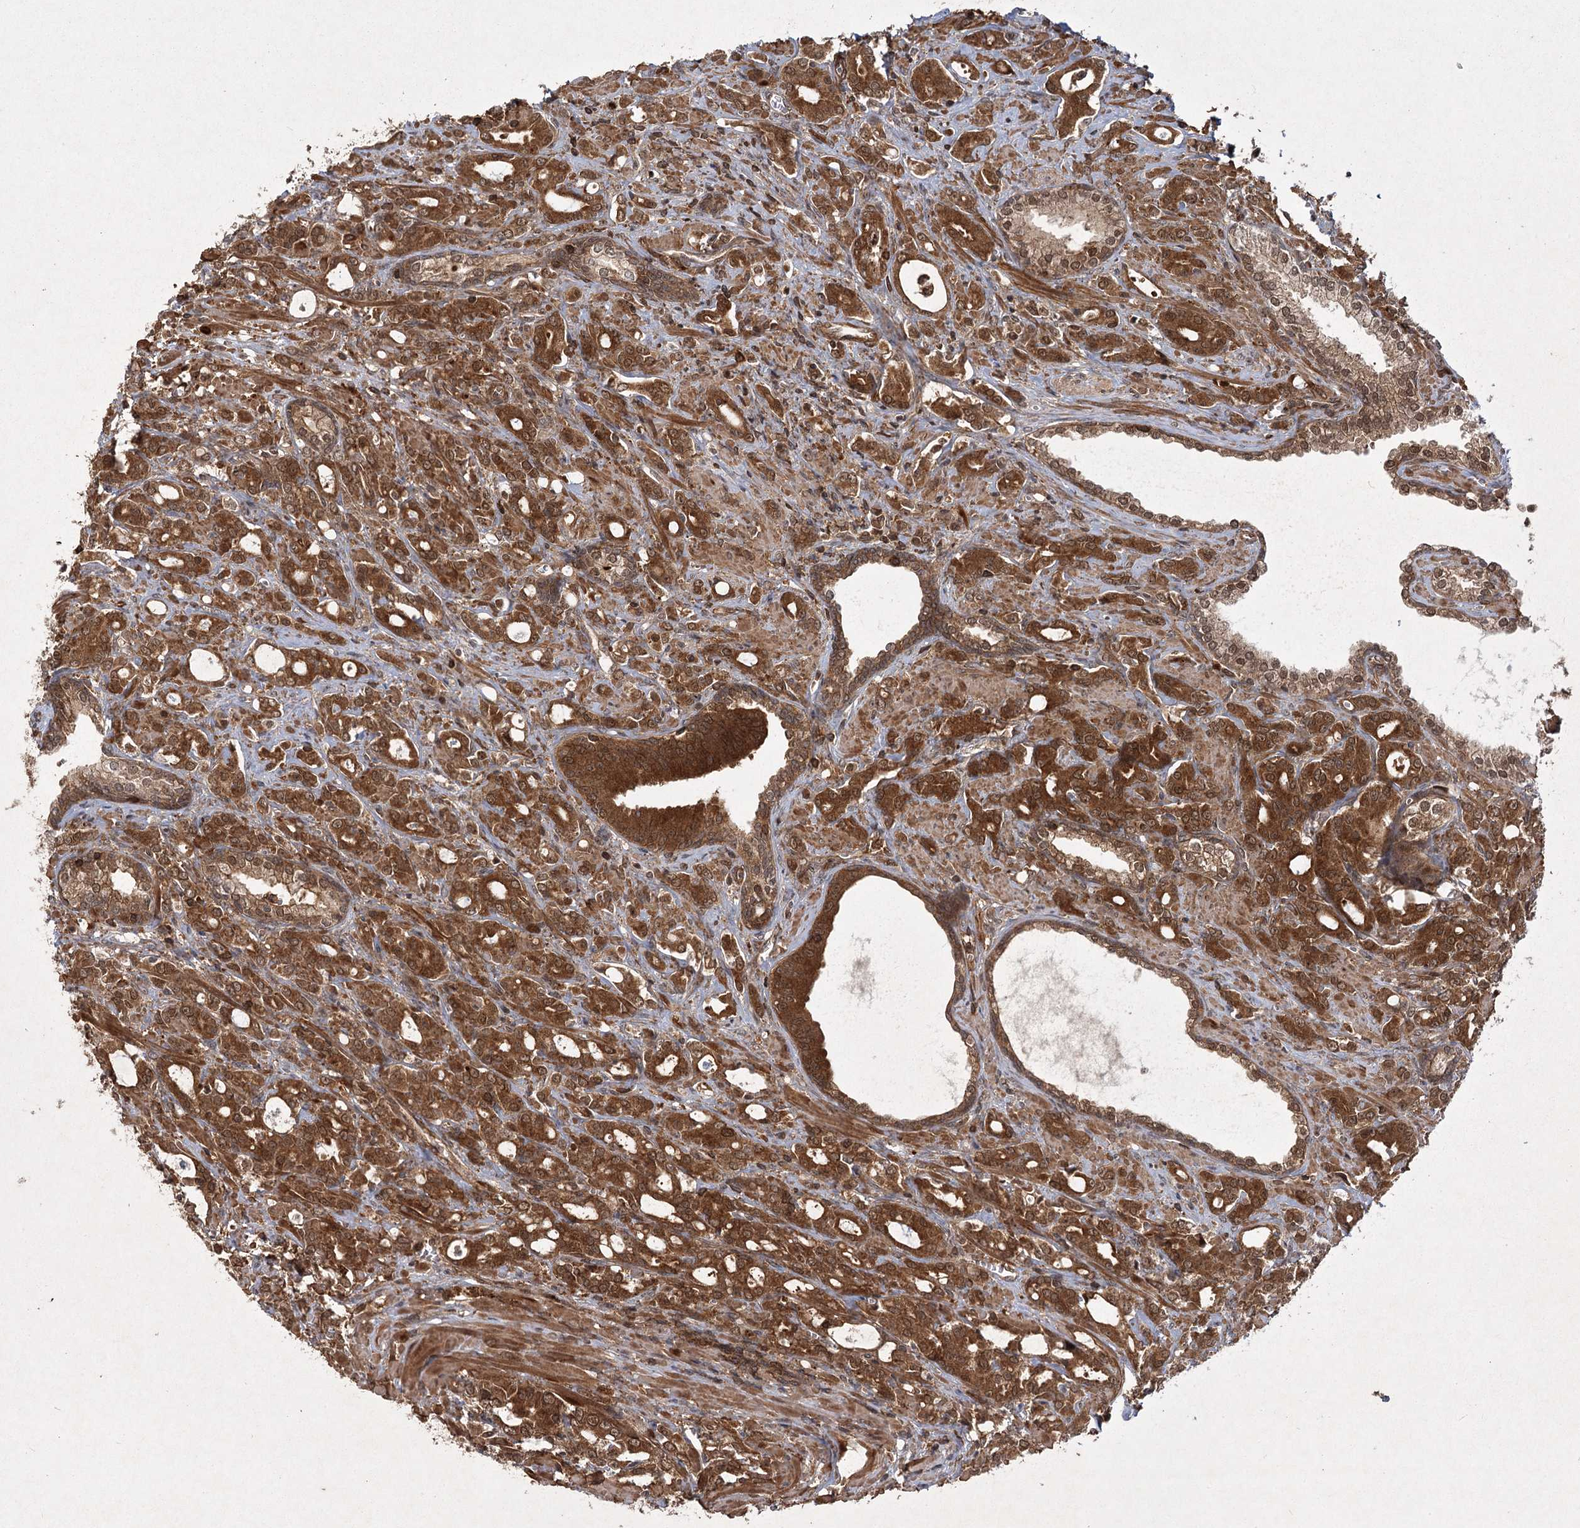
{"staining": {"intensity": "strong", "quantity": ">75%", "location": "cytoplasmic/membranous,nuclear"}, "tissue": "prostate cancer", "cell_type": "Tumor cells", "image_type": "cancer", "snomed": [{"axis": "morphology", "description": "Adenocarcinoma, High grade"}, {"axis": "topography", "description": "Prostate"}], "caption": "Adenocarcinoma (high-grade) (prostate) stained for a protein displays strong cytoplasmic/membranous and nuclear positivity in tumor cells. The protein is shown in brown color, while the nuclei are stained blue.", "gene": "MDFIC", "patient": {"sex": "male", "age": 72}}